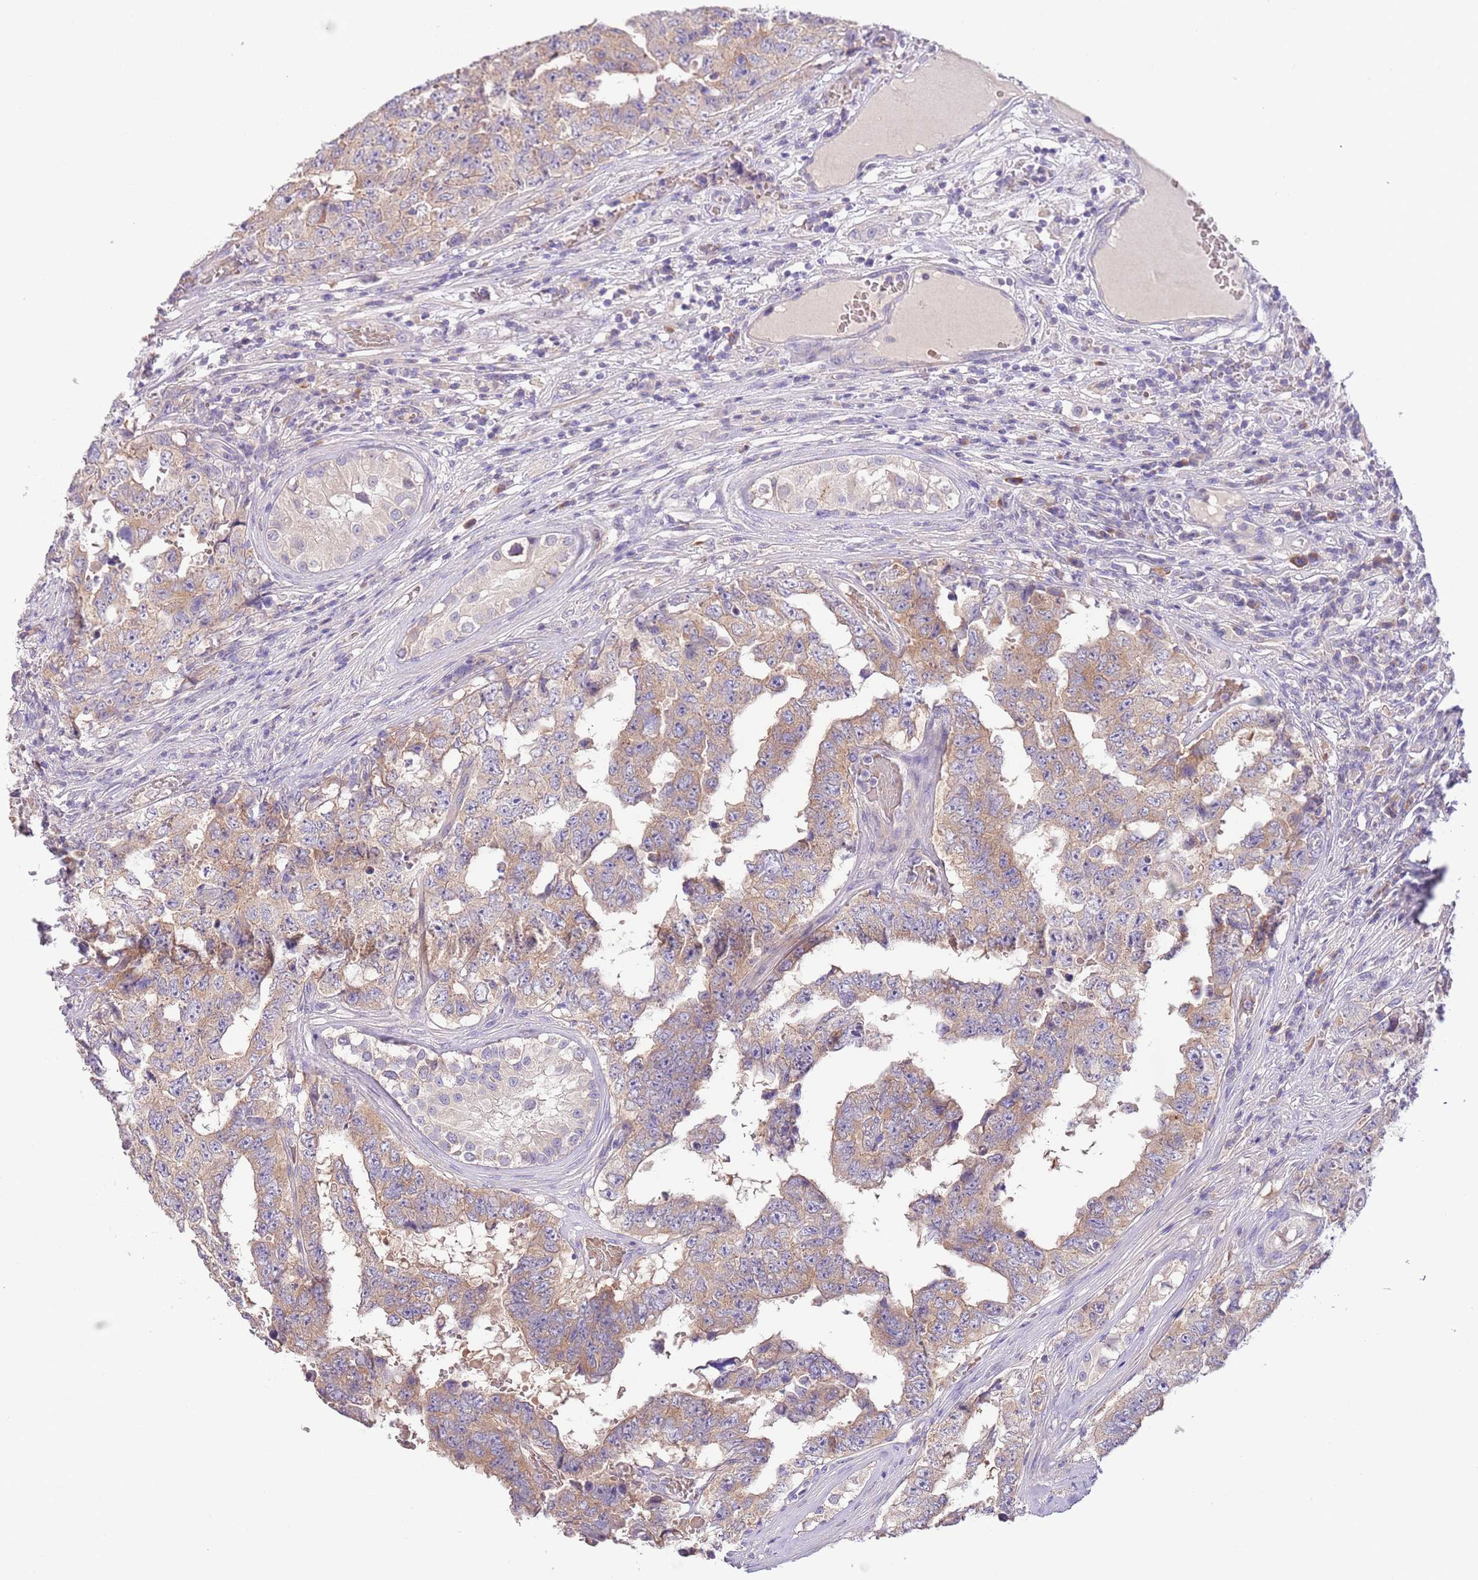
{"staining": {"intensity": "weak", "quantity": "25%-75%", "location": "cytoplasmic/membranous"}, "tissue": "testis cancer", "cell_type": "Tumor cells", "image_type": "cancer", "snomed": [{"axis": "morphology", "description": "Normal tissue, NOS"}, {"axis": "morphology", "description": "Carcinoma, Embryonal, NOS"}, {"axis": "topography", "description": "Testis"}, {"axis": "topography", "description": "Epididymis"}], "caption": "Weak cytoplasmic/membranous protein positivity is appreciated in approximately 25%-75% of tumor cells in testis embryonal carcinoma.", "gene": "ZNF658", "patient": {"sex": "male", "age": 25}}